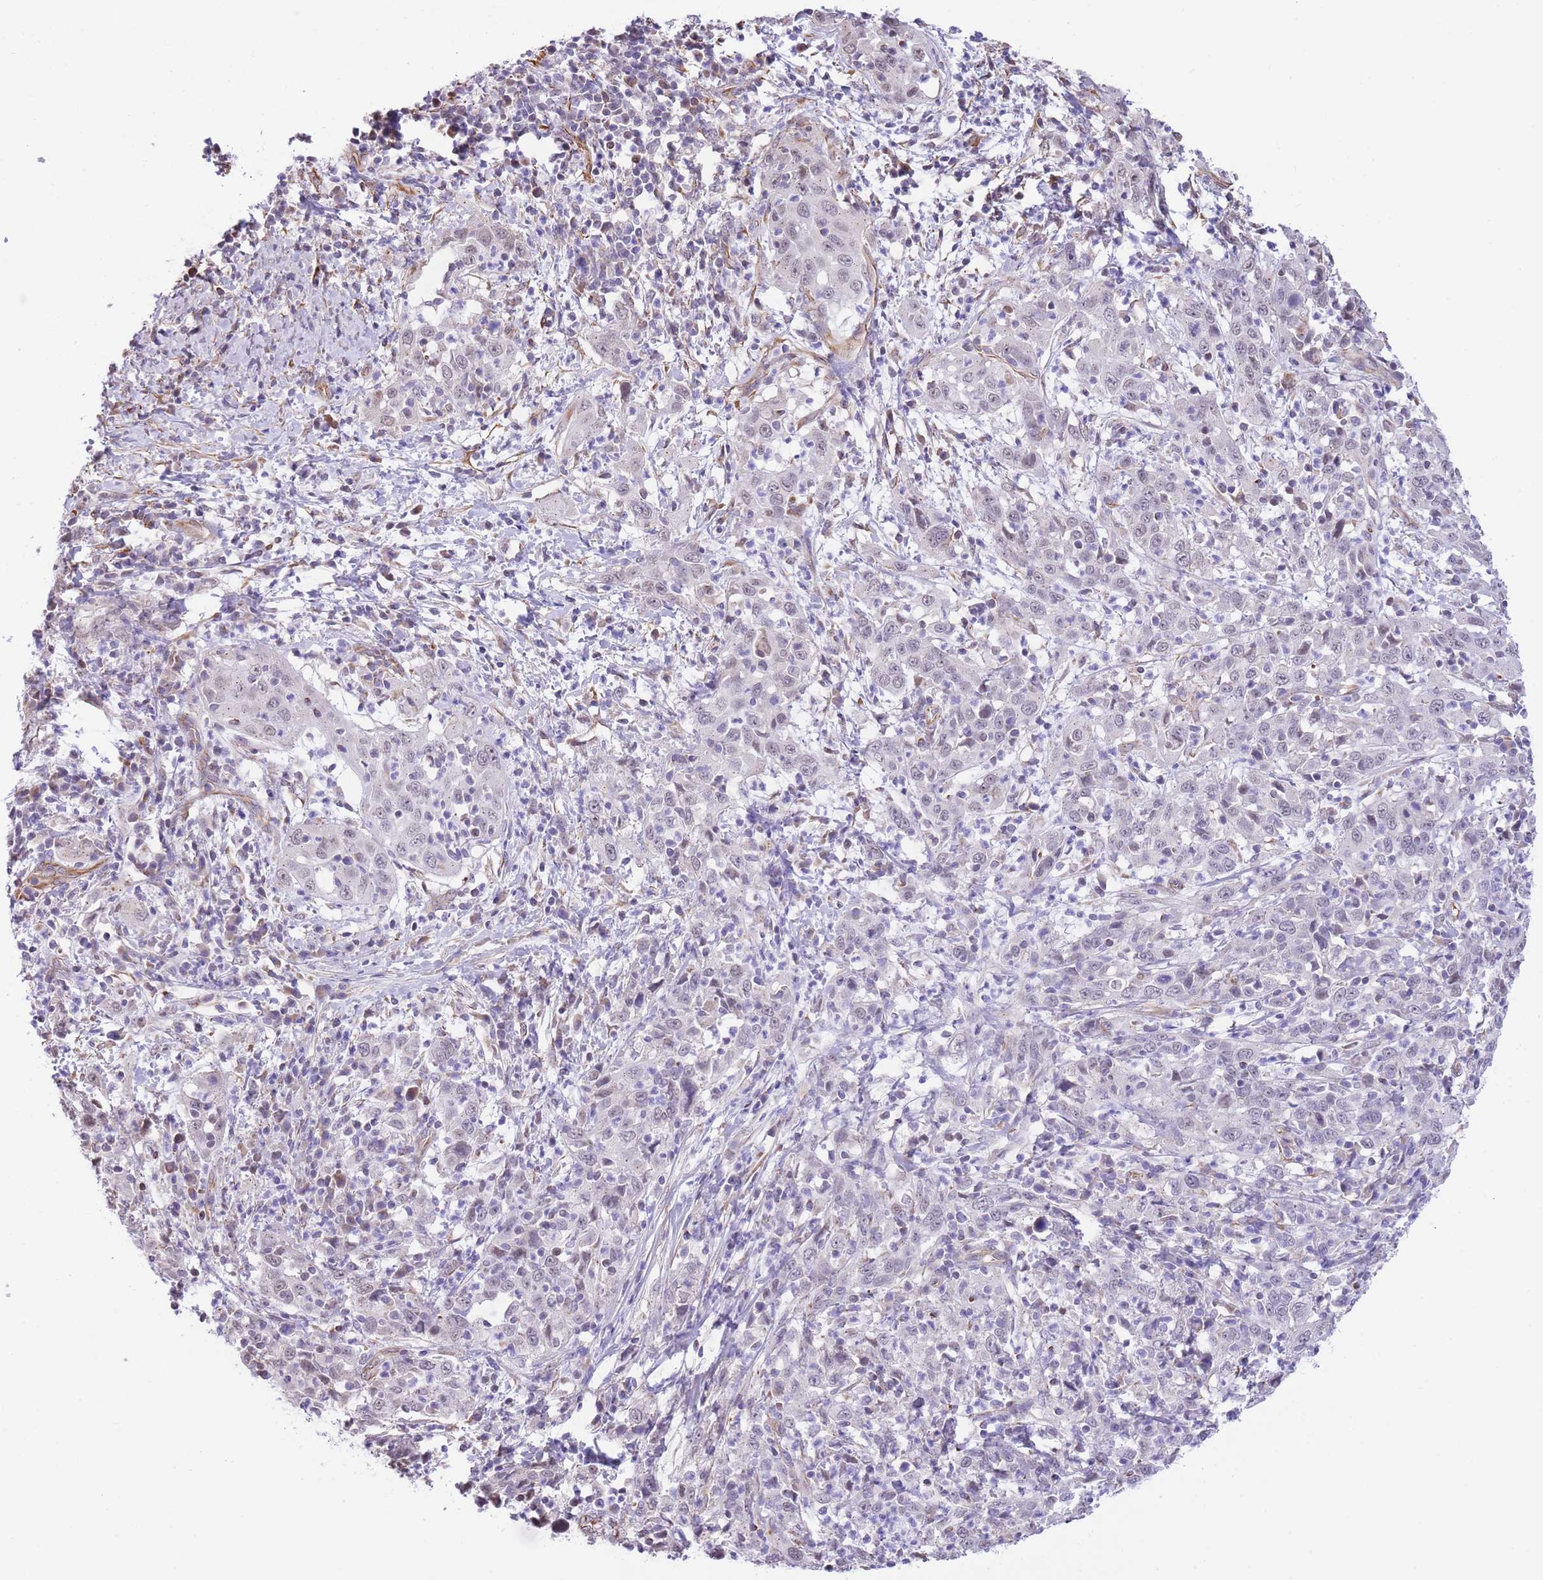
{"staining": {"intensity": "negative", "quantity": "none", "location": "none"}, "tissue": "cervical cancer", "cell_type": "Tumor cells", "image_type": "cancer", "snomed": [{"axis": "morphology", "description": "Squamous cell carcinoma, NOS"}, {"axis": "topography", "description": "Cervix"}], "caption": "IHC of human cervical squamous cell carcinoma reveals no staining in tumor cells.", "gene": "PSG8", "patient": {"sex": "female", "age": 46}}